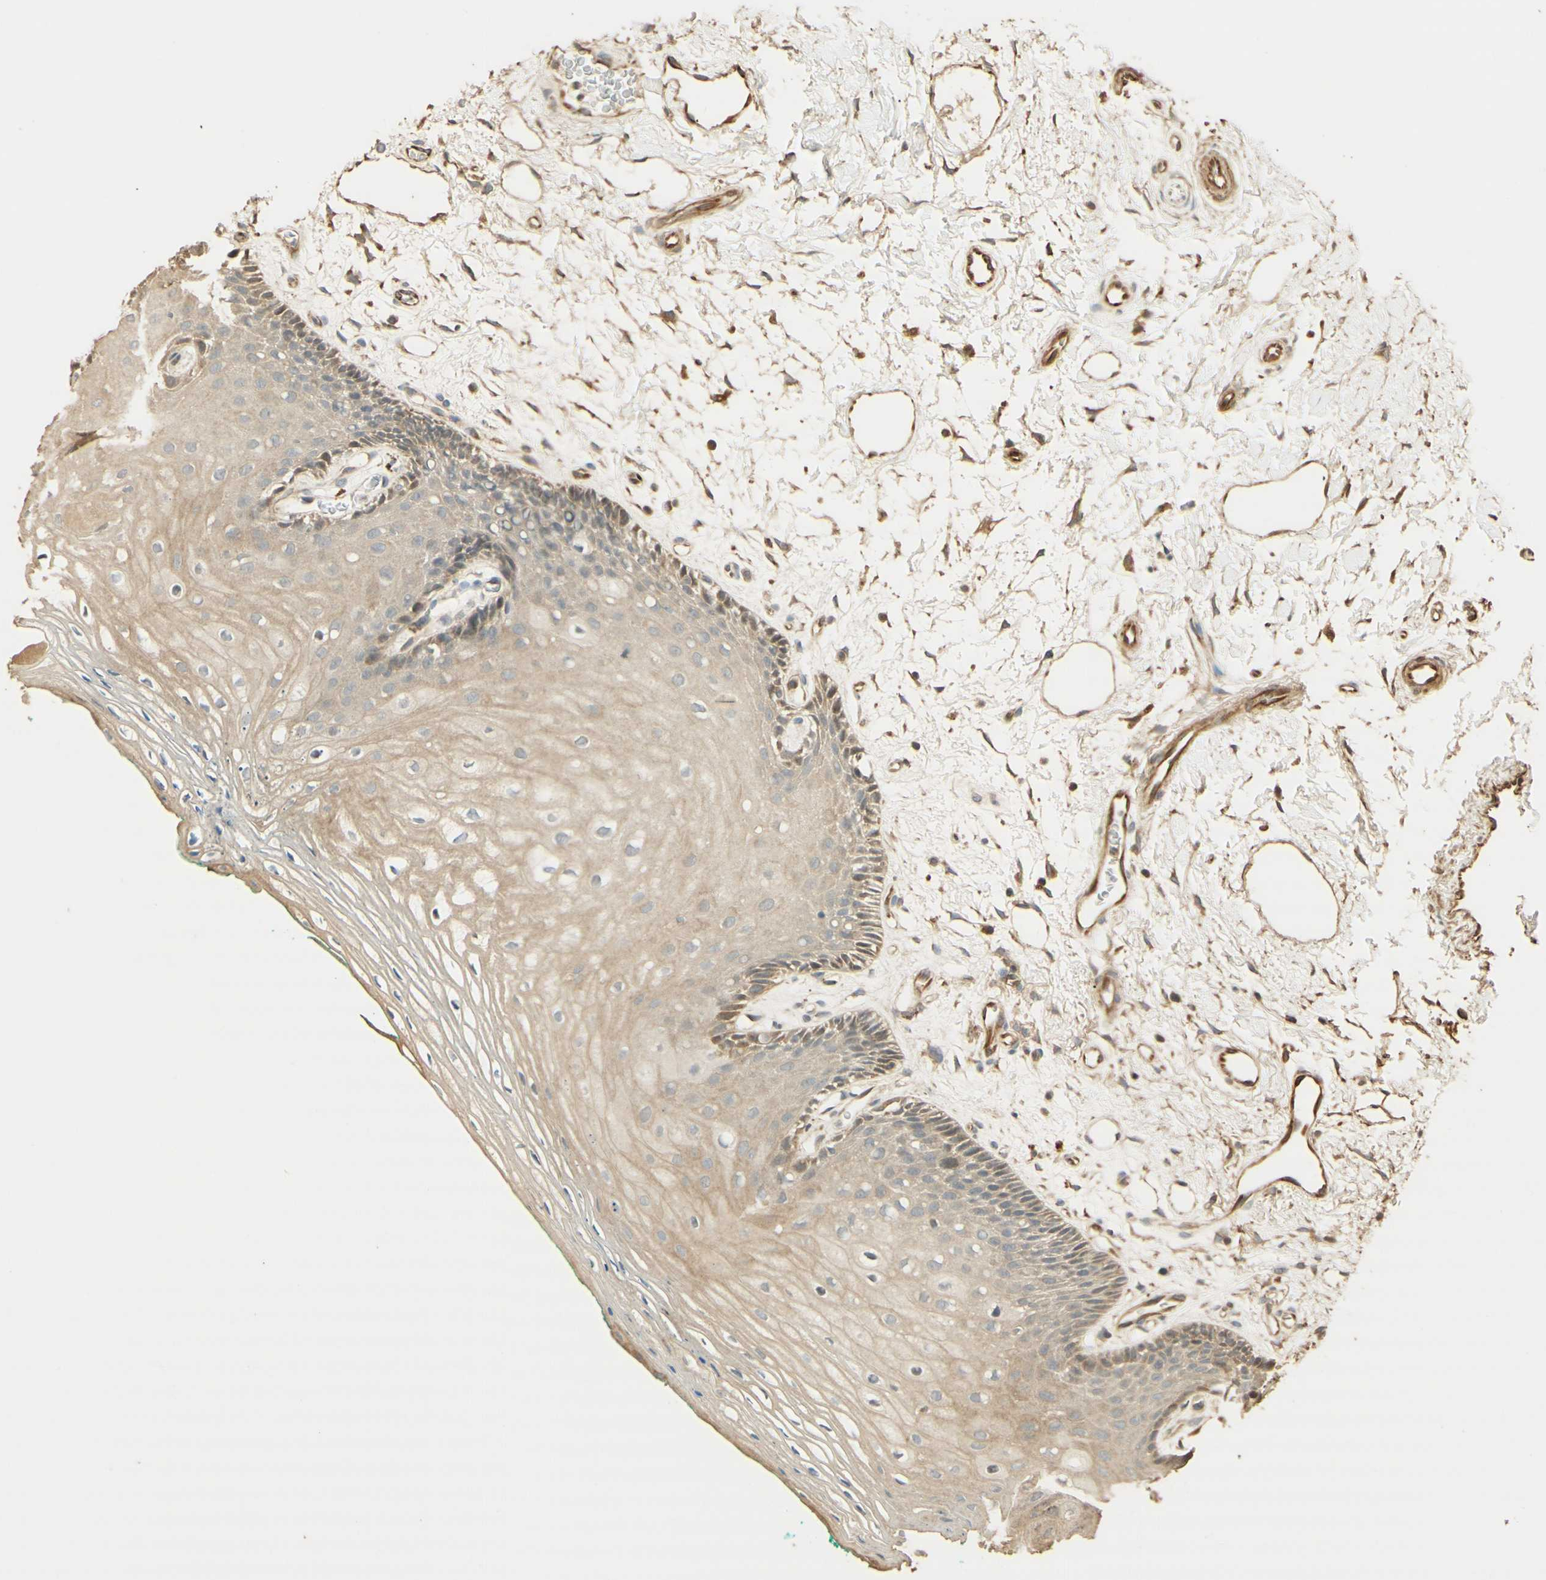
{"staining": {"intensity": "weak", "quantity": "<25%", "location": "cytoplasmic/membranous"}, "tissue": "oral mucosa", "cell_type": "Squamous epithelial cells", "image_type": "normal", "snomed": [{"axis": "morphology", "description": "Normal tissue, NOS"}, {"axis": "topography", "description": "Skeletal muscle"}, {"axis": "topography", "description": "Oral tissue"}, {"axis": "topography", "description": "Peripheral nerve tissue"}], "caption": "Micrograph shows no significant protein positivity in squamous epithelial cells of benign oral mucosa.", "gene": "AGER", "patient": {"sex": "female", "age": 84}}